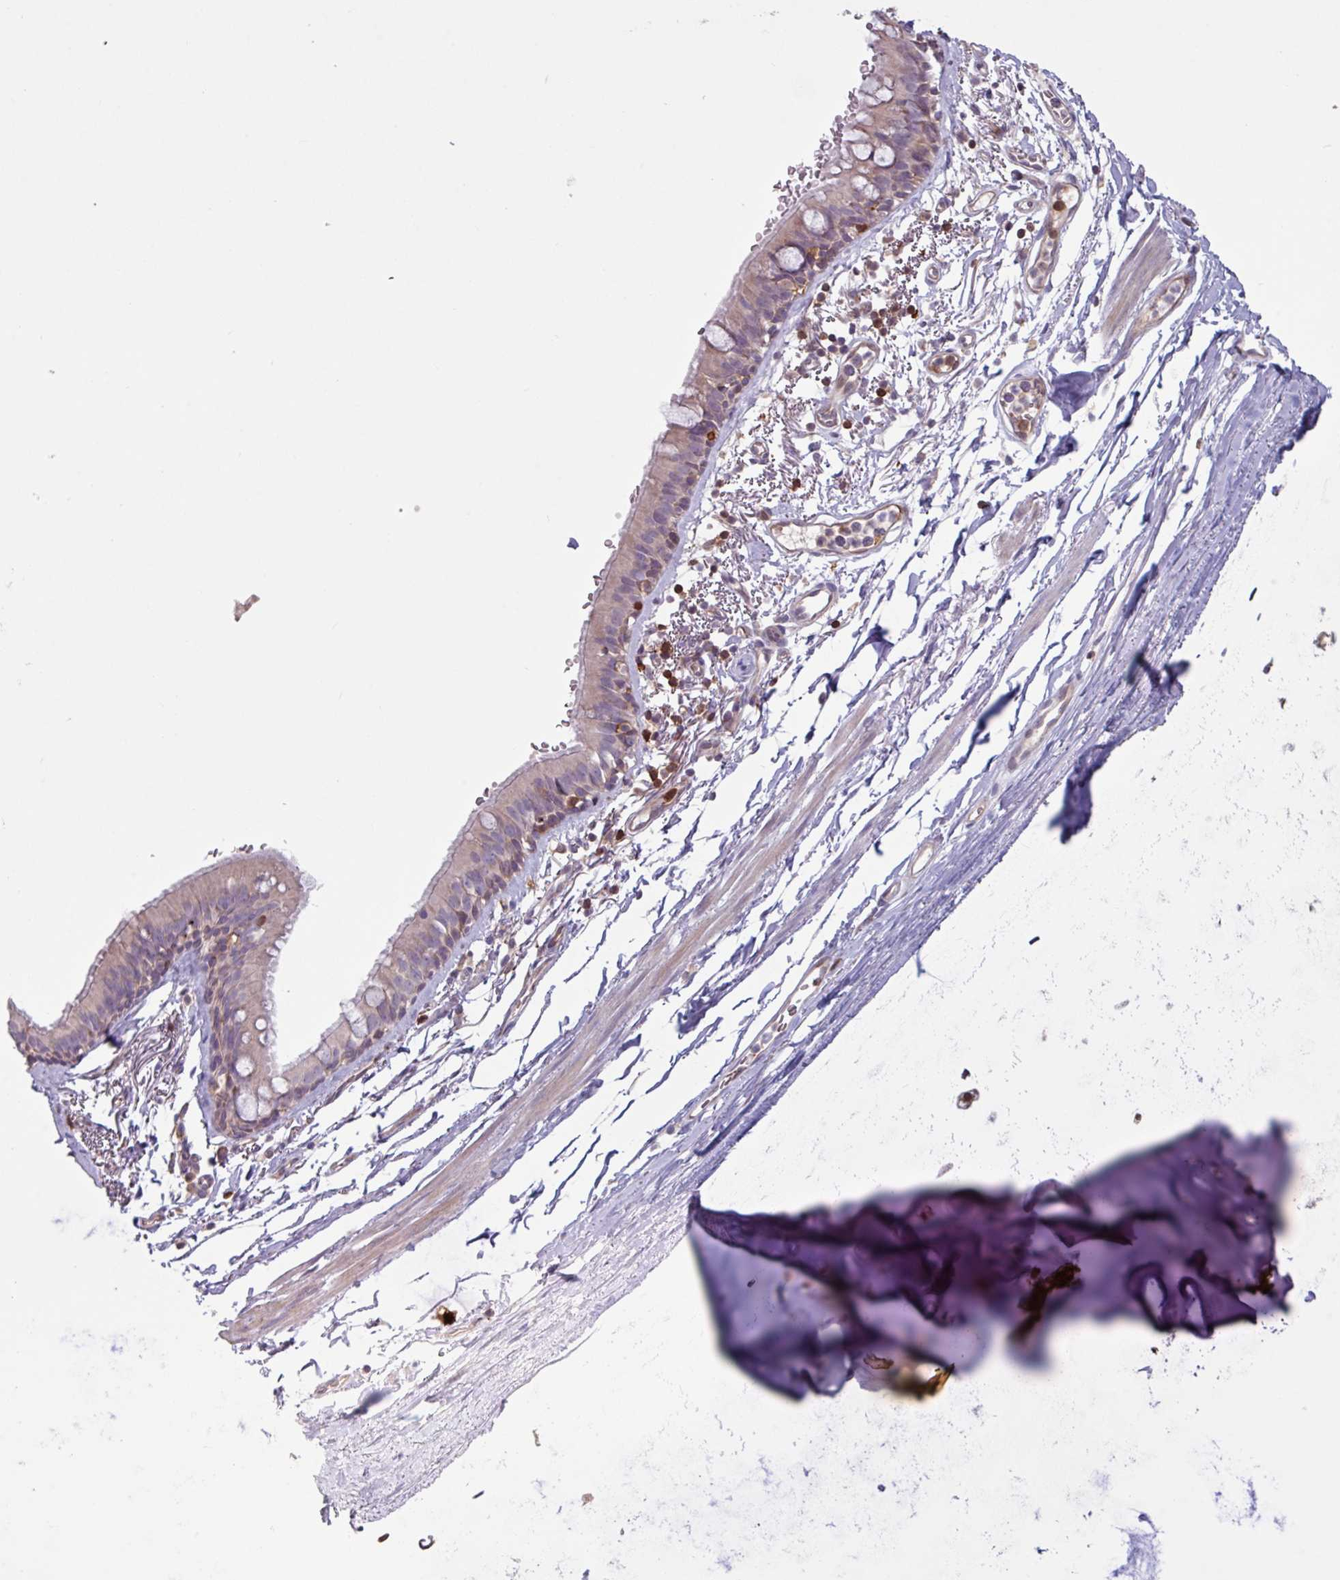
{"staining": {"intensity": "weak", "quantity": "<25%", "location": "cytoplasmic/membranous"}, "tissue": "bronchus", "cell_type": "Respiratory epithelial cells", "image_type": "normal", "snomed": [{"axis": "morphology", "description": "Normal tissue, NOS"}, {"axis": "topography", "description": "Bronchus"}], "caption": "A histopathology image of human bronchus is negative for staining in respiratory epithelial cells. The staining is performed using DAB (3,3'-diaminobenzidine) brown chromogen with nuclei counter-stained in using hematoxylin.", "gene": "SEC61G", "patient": {"sex": "male", "age": 67}}